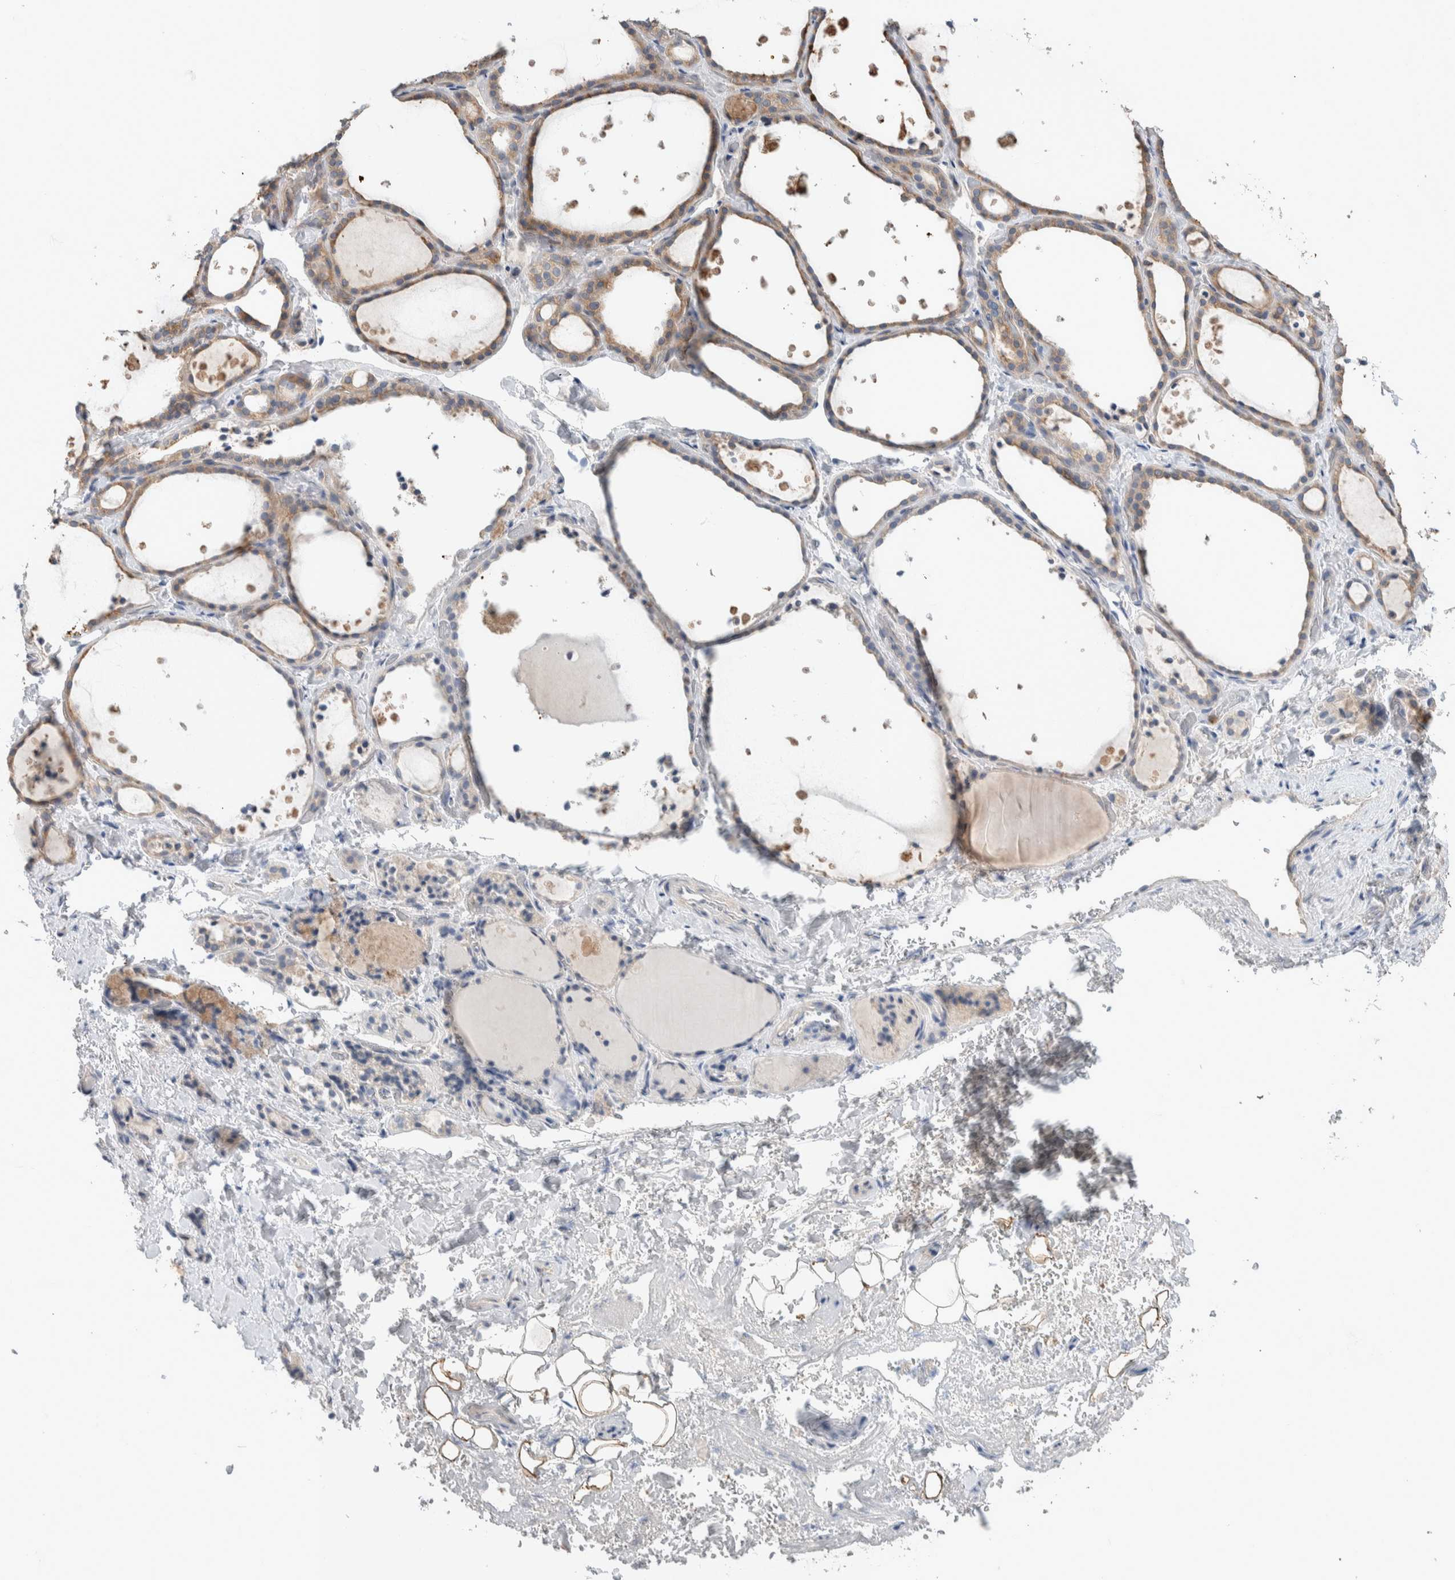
{"staining": {"intensity": "weak", "quantity": ">75%", "location": "cytoplasmic/membranous"}, "tissue": "thyroid gland", "cell_type": "Glandular cells", "image_type": "normal", "snomed": [{"axis": "morphology", "description": "Normal tissue, NOS"}, {"axis": "topography", "description": "Thyroid gland"}], "caption": "High-magnification brightfield microscopy of normal thyroid gland stained with DAB (brown) and counterstained with hematoxylin (blue). glandular cells exhibit weak cytoplasmic/membranous positivity is seen in approximately>75% of cells. Nuclei are stained in blue.", "gene": "NFKB2", "patient": {"sex": "female", "age": 44}}